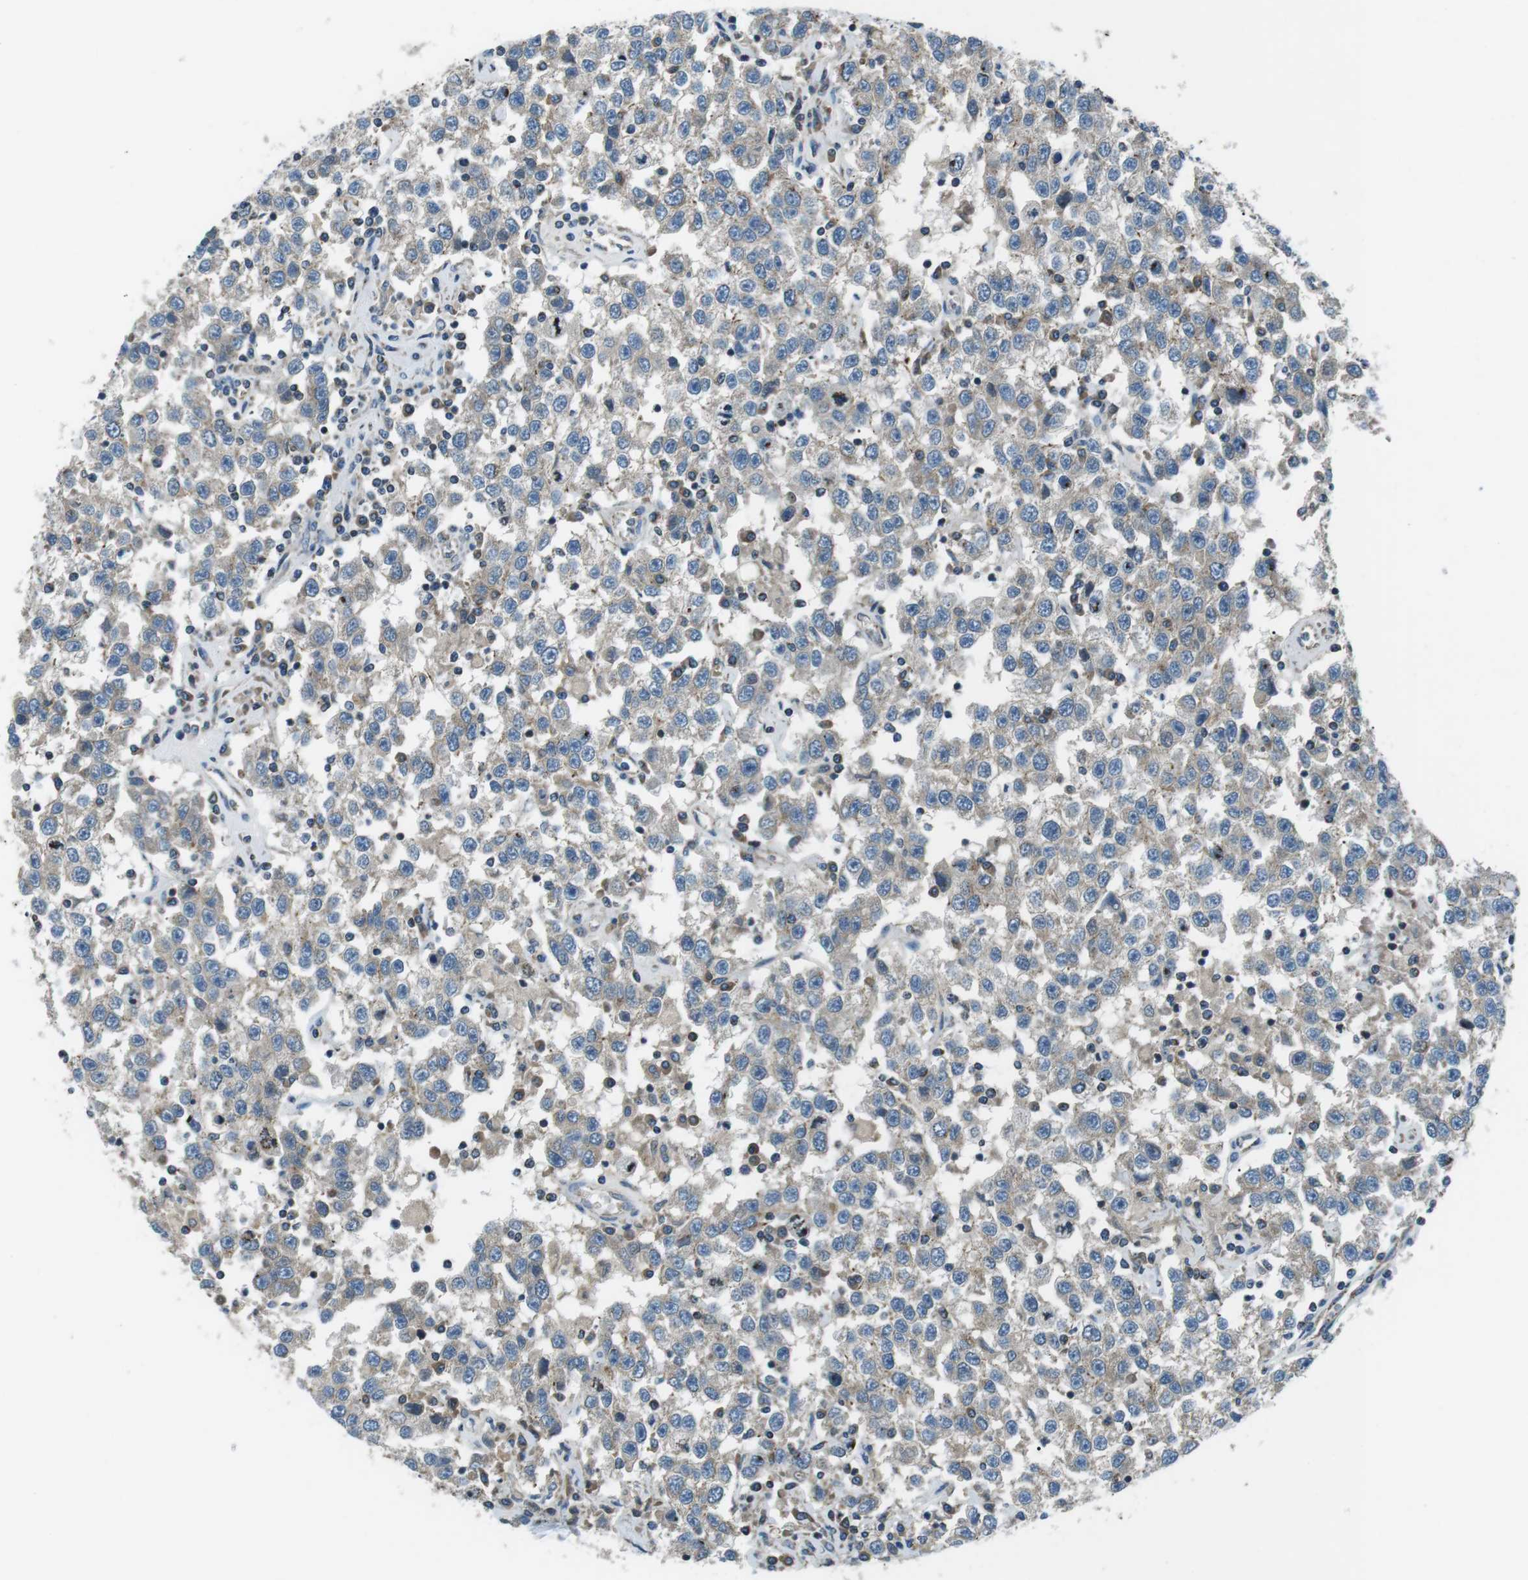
{"staining": {"intensity": "negative", "quantity": "none", "location": "none"}, "tissue": "testis cancer", "cell_type": "Tumor cells", "image_type": "cancer", "snomed": [{"axis": "morphology", "description": "Seminoma, NOS"}, {"axis": "topography", "description": "Testis"}], "caption": "DAB (3,3'-diaminobenzidine) immunohistochemical staining of testis seminoma shows no significant staining in tumor cells.", "gene": "FAM3B", "patient": {"sex": "male", "age": 41}}